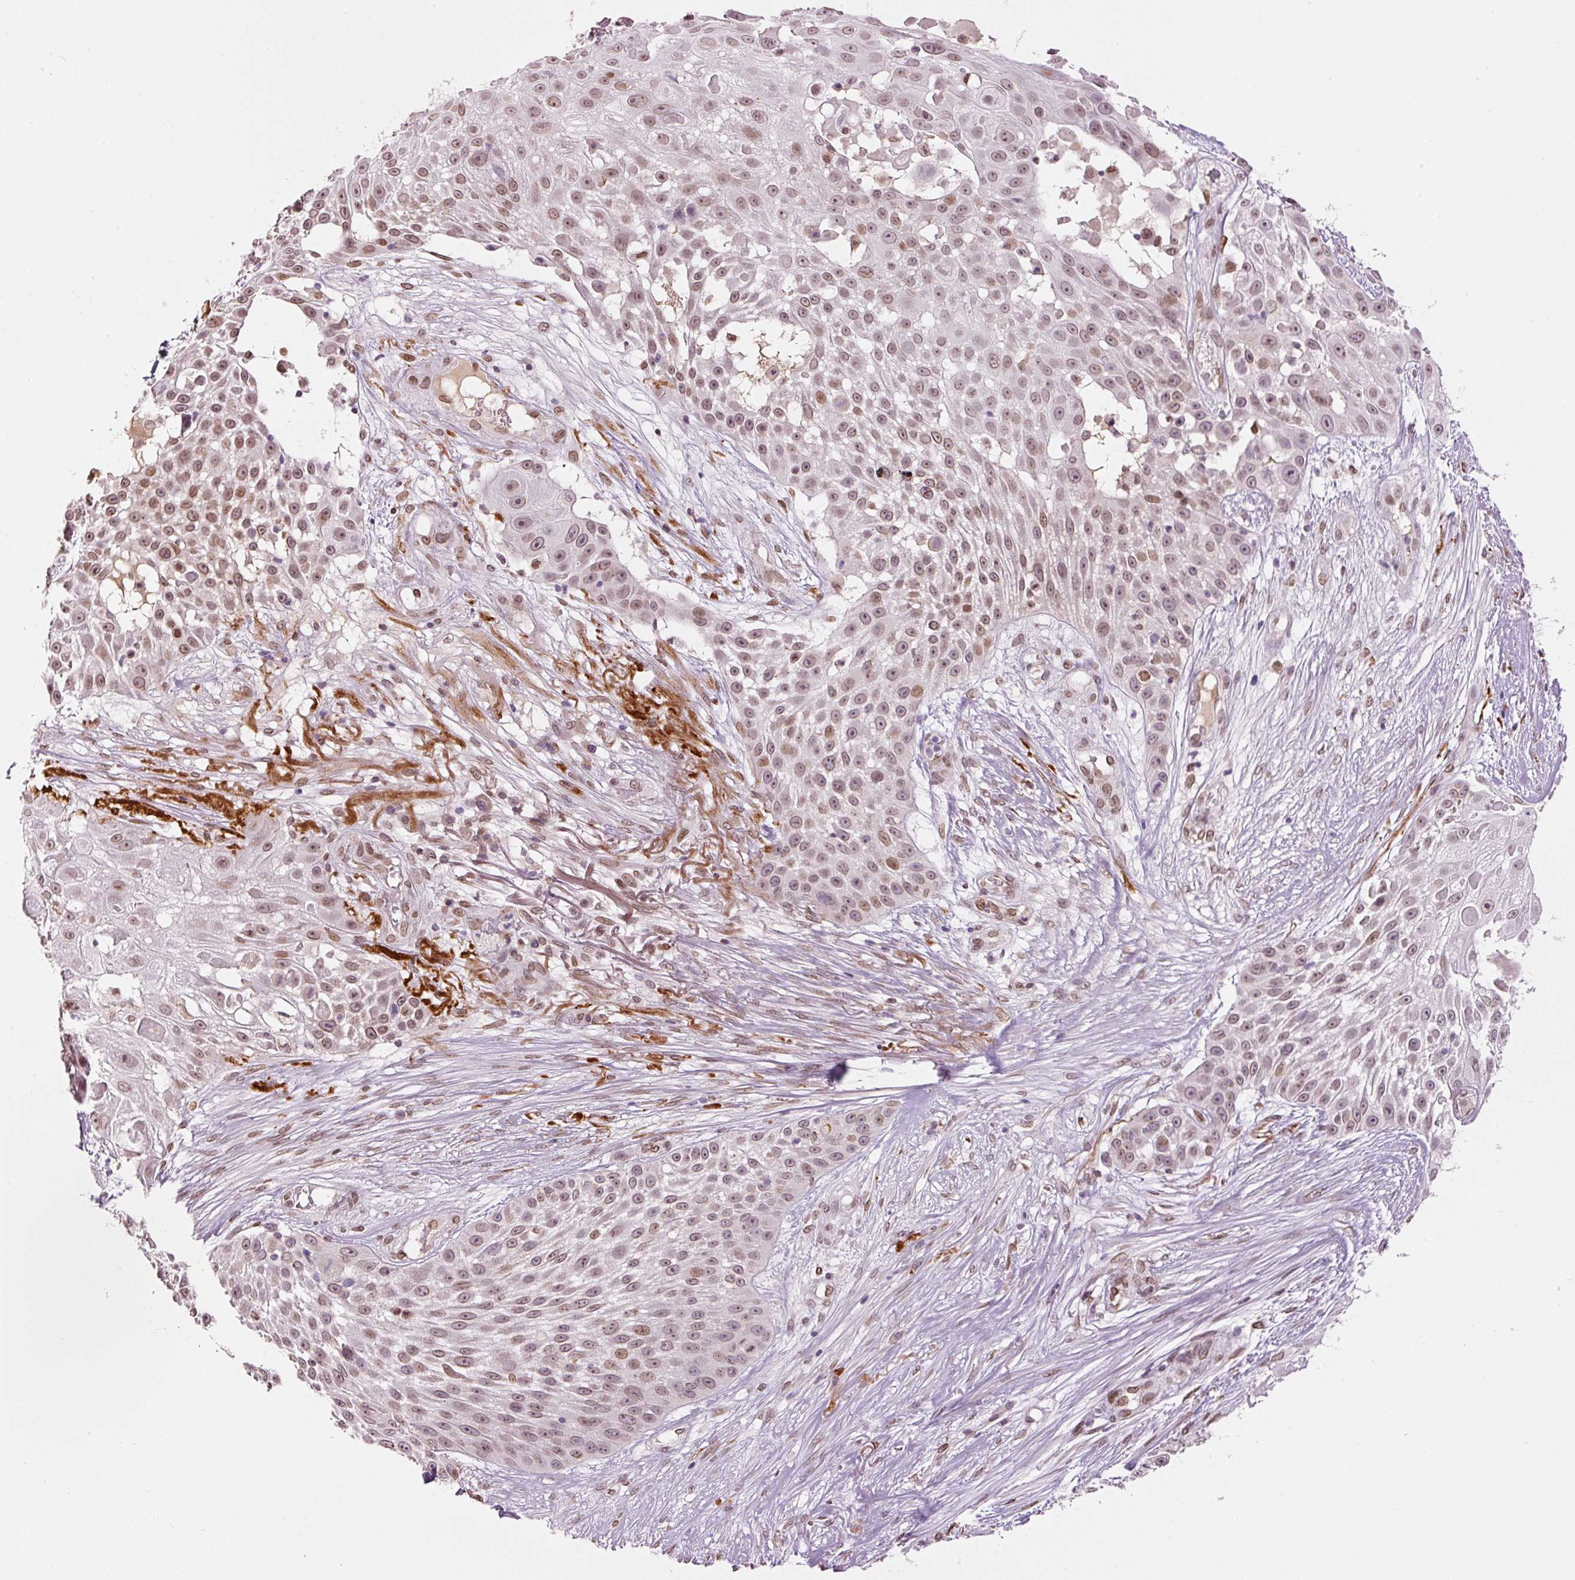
{"staining": {"intensity": "moderate", "quantity": "25%-75%", "location": "cytoplasmic/membranous,nuclear"}, "tissue": "skin cancer", "cell_type": "Tumor cells", "image_type": "cancer", "snomed": [{"axis": "morphology", "description": "Squamous cell carcinoma, NOS"}, {"axis": "topography", "description": "Skin"}], "caption": "Protein expression analysis of squamous cell carcinoma (skin) shows moderate cytoplasmic/membranous and nuclear staining in about 25%-75% of tumor cells. (Stains: DAB in brown, nuclei in blue, Microscopy: brightfield microscopy at high magnification).", "gene": "ZNF224", "patient": {"sex": "female", "age": 86}}